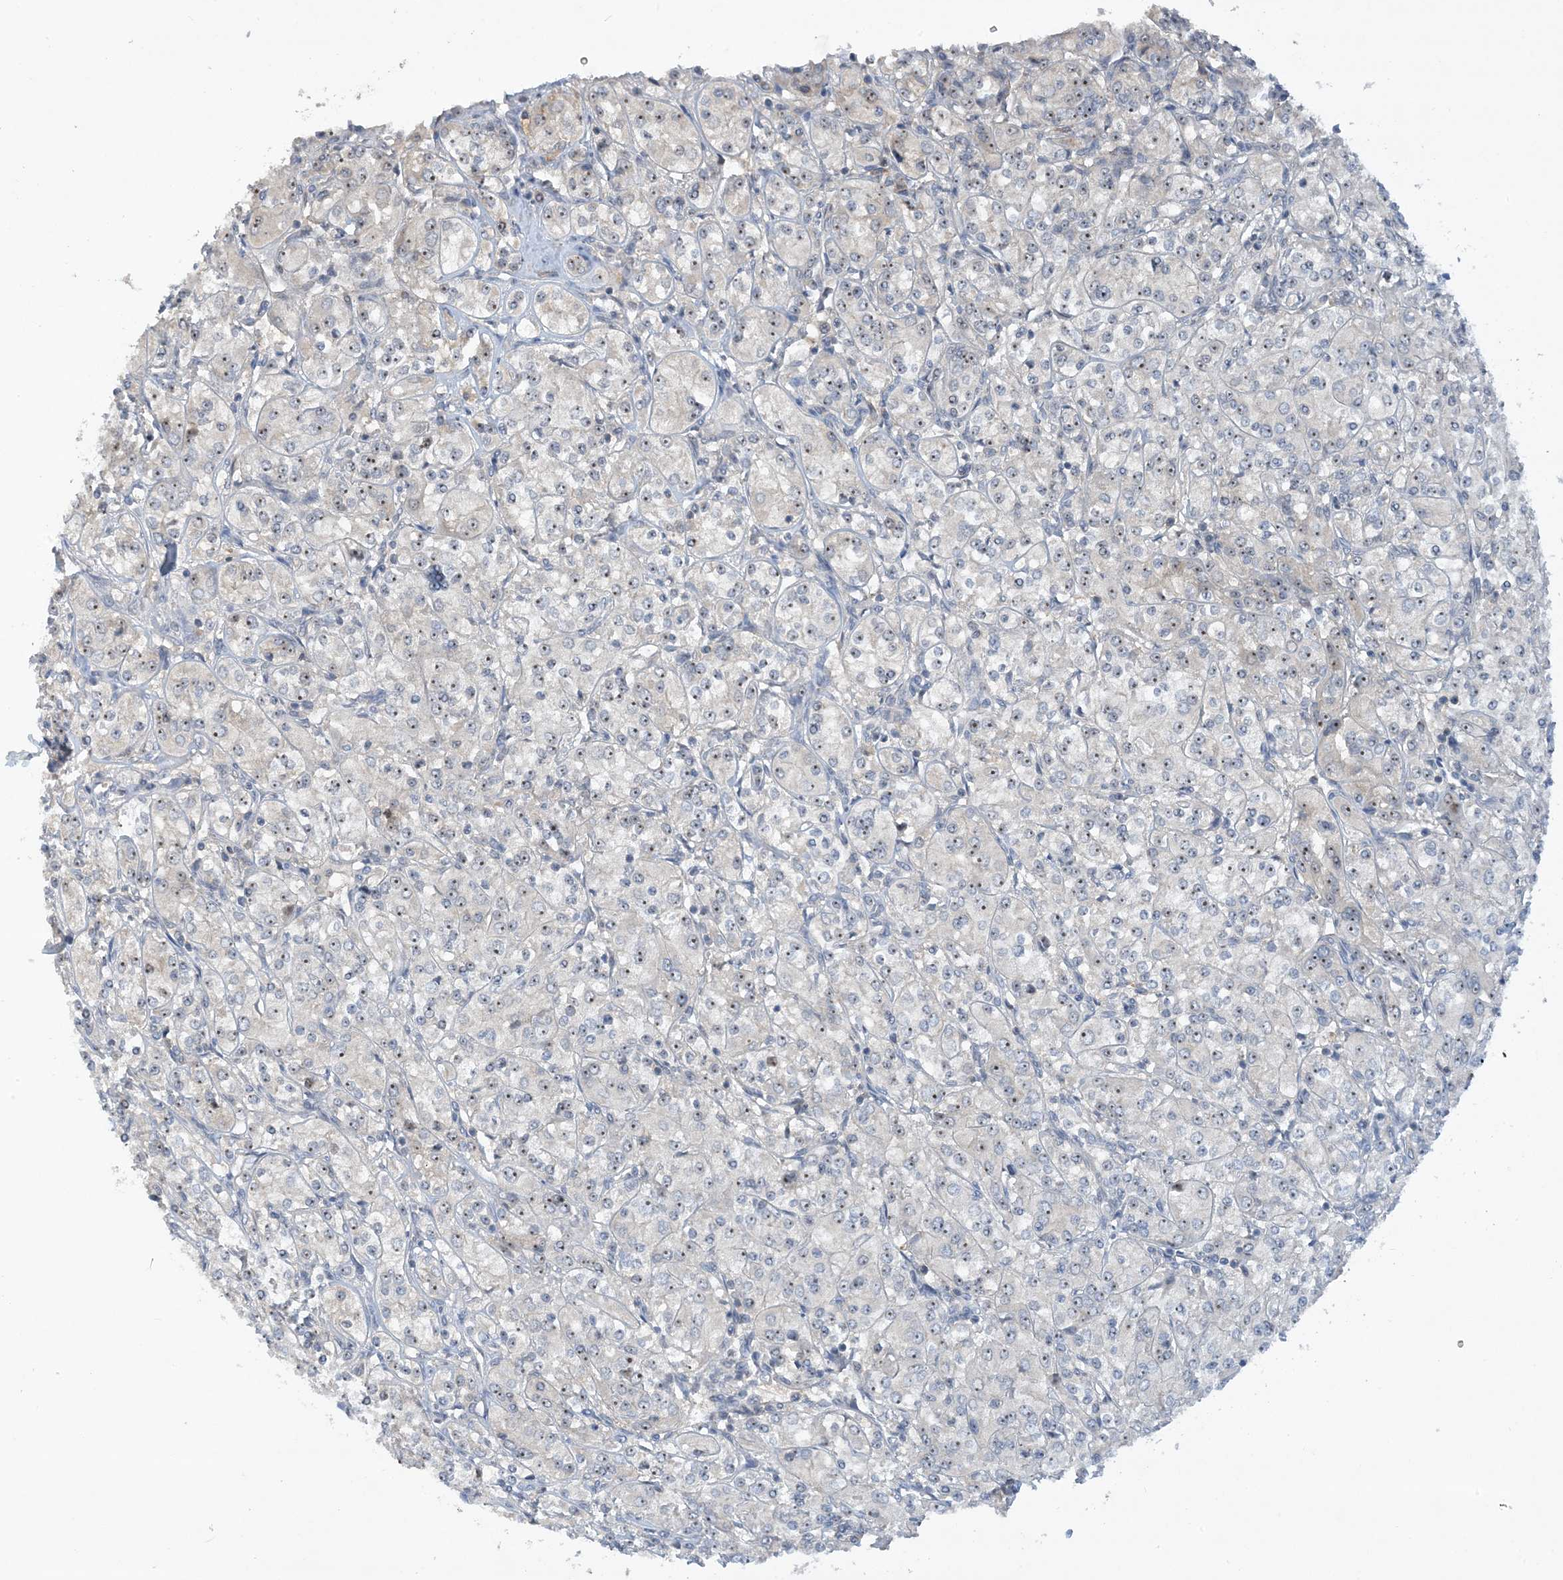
{"staining": {"intensity": "weak", "quantity": "<25%", "location": "nuclear"}, "tissue": "renal cancer", "cell_type": "Tumor cells", "image_type": "cancer", "snomed": [{"axis": "morphology", "description": "Adenocarcinoma, NOS"}, {"axis": "topography", "description": "Kidney"}], "caption": "This is a image of immunohistochemistry staining of renal adenocarcinoma, which shows no positivity in tumor cells.", "gene": "UBE2E1", "patient": {"sex": "male", "age": 77}}